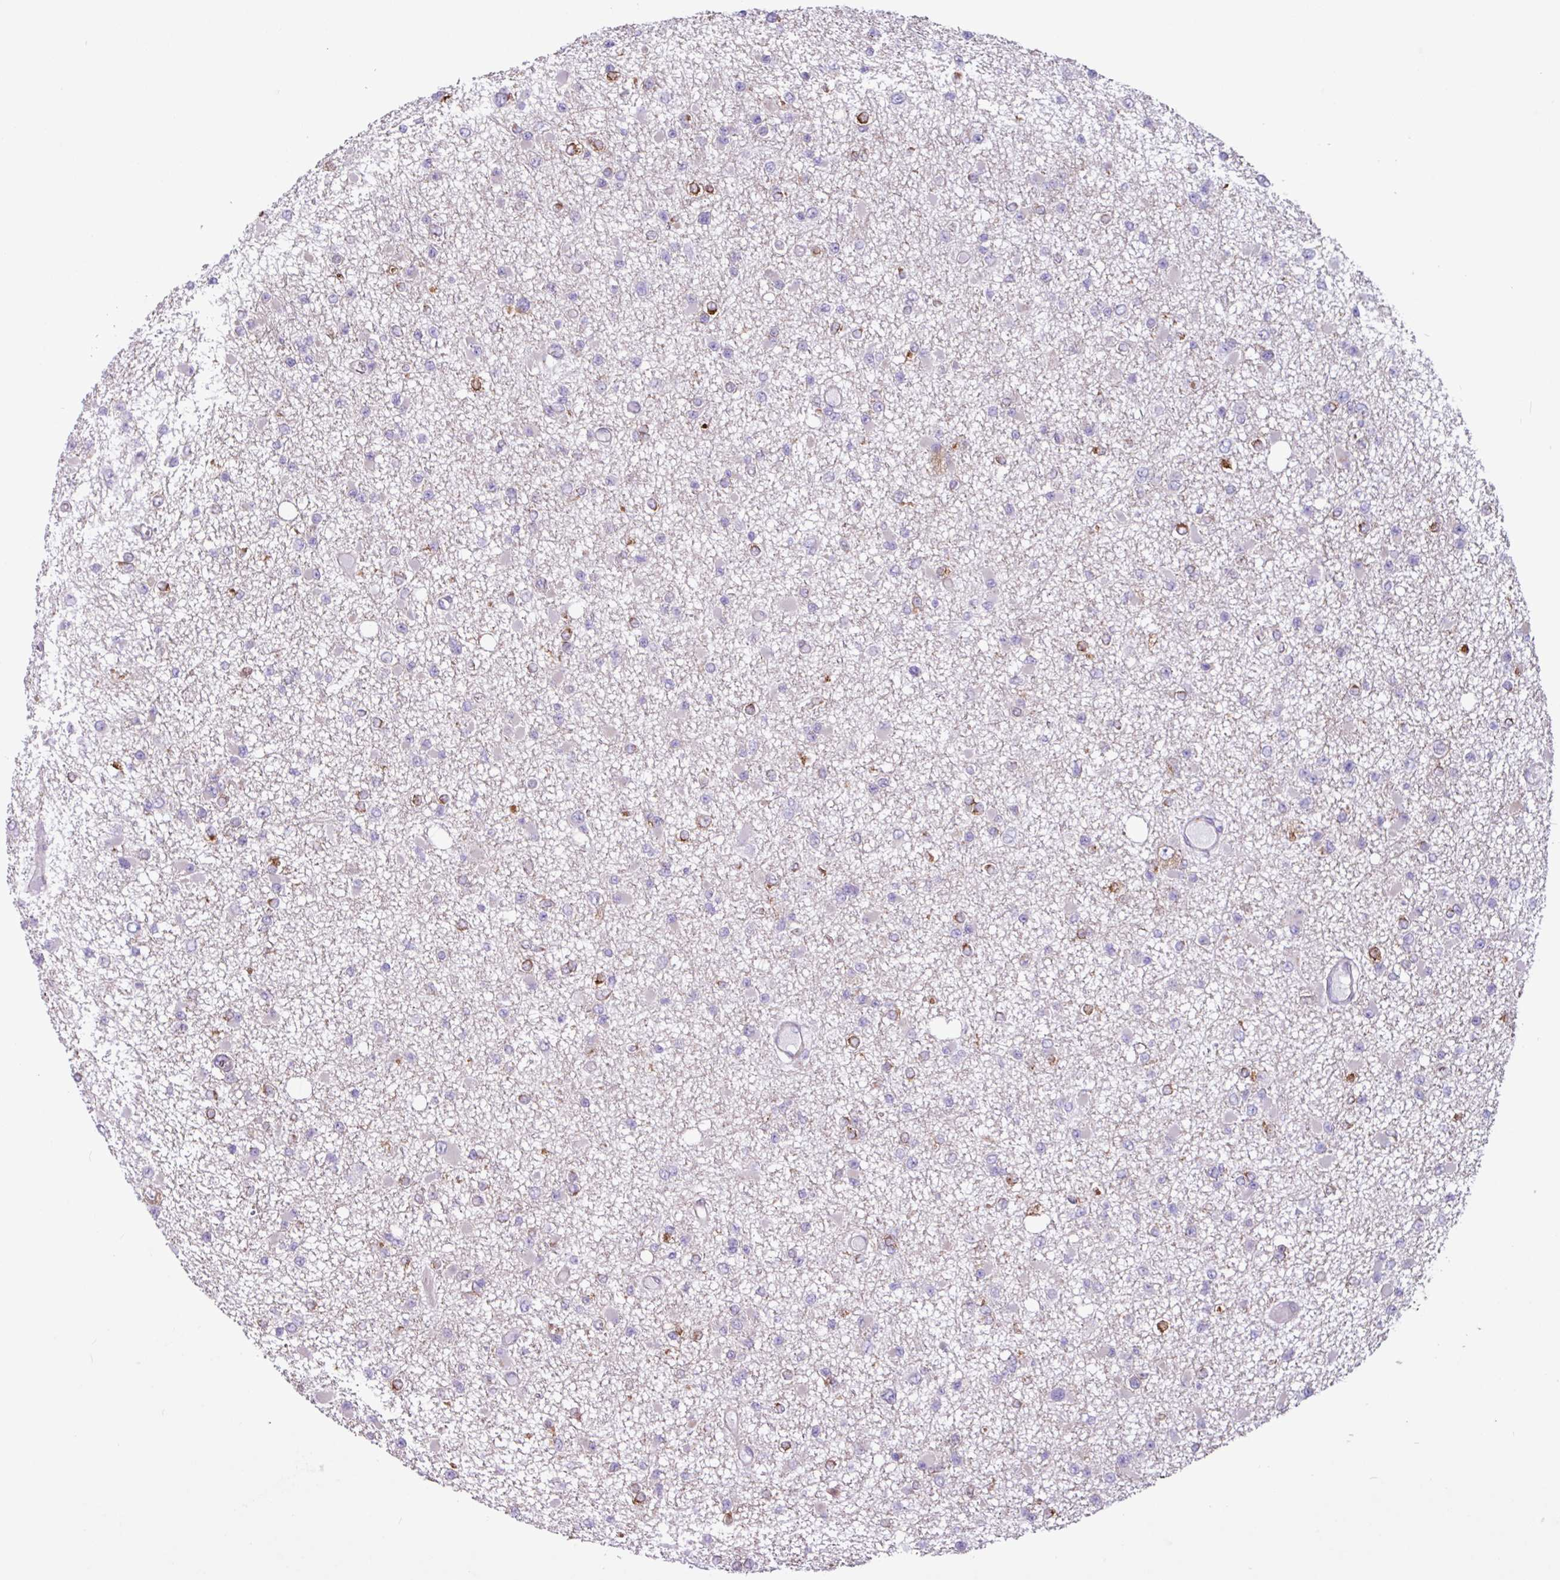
{"staining": {"intensity": "strong", "quantity": "<25%", "location": "cytoplasmic/membranous"}, "tissue": "glioma", "cell_type": "Tumor cells", "image_type": "cancer", "snomed": [{"axis": "morphology", "description": "Glioma, malignant, Low grade"}, {"axis": "topography", "description": "Brain"}], "caption": "Malignant glioma (low-grade) tissue displays strong cytoplasmic/membranous expression in about <25% of tumor cells, visualized by immunohistochemistry. The staining was performed using DAB, with brown indicating positive protein expression. Nuclei are stained blue with hematoxylin.", "gene": "SLC38A1", "patient": {"sex": "female", "age": 22}}